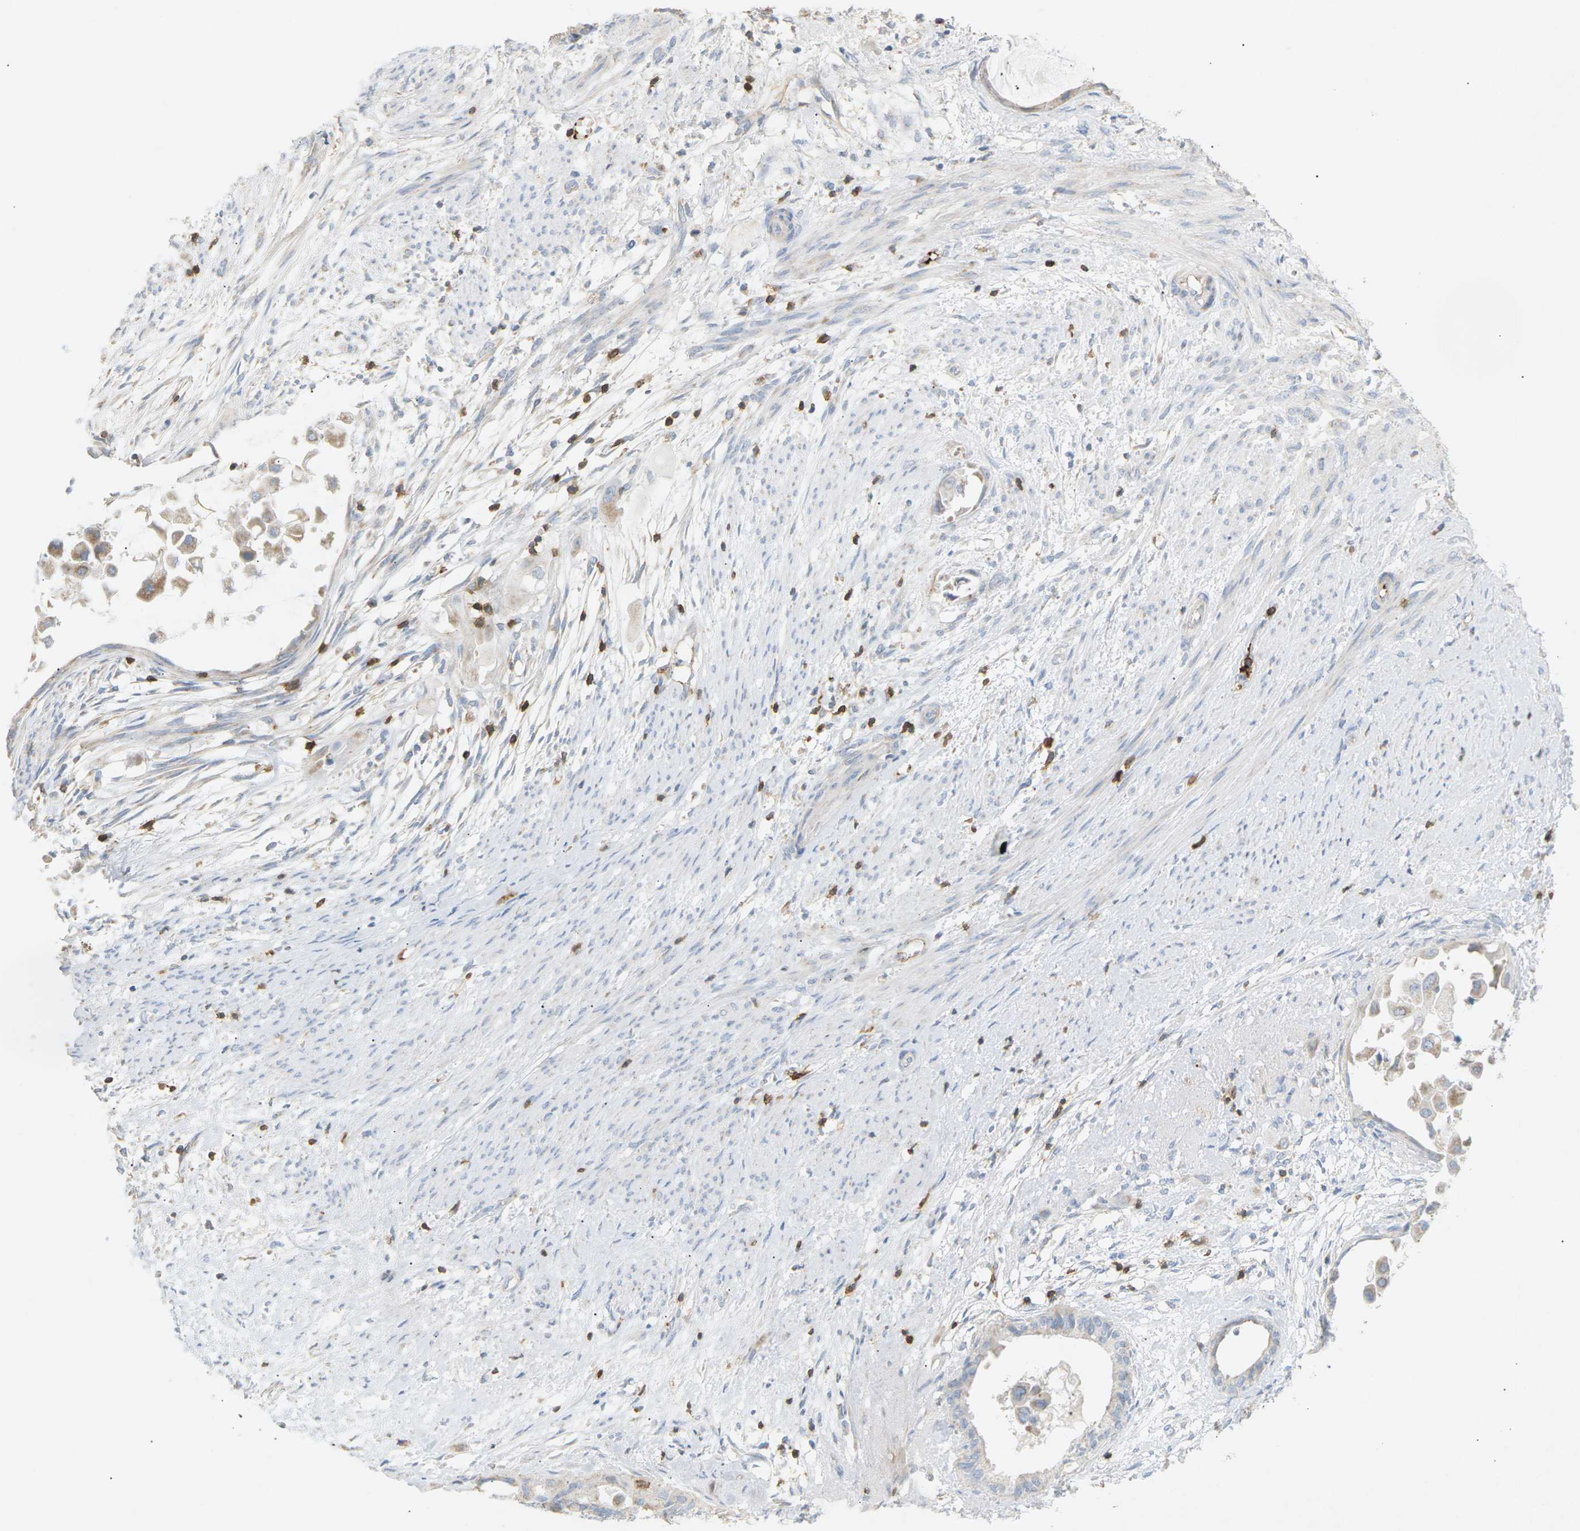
{"staining": {"intensity": "negative", "quantity": "none", "location": "none"}, "tissue": "cervical cancer", "cell_type": "Tumor cells", "image_type": "cancer", "snomed": [{"axis": "morphology", "description": "Normal tissue, NOS"}, {"axis": "morphology", "description": "Adenocarcinoma, NOS"}, {"axis": "topography", "description": "Cervix"}, {"axis": "topography", "description": "Endometrium"}], "caption": "Human adenocarcinoma (cervical) stained for a protein using immunohistochemistry demonstrates no positivity in tumor cells.", "gene": "LIME1", "patient": {"sex": "female", "age": 86}}